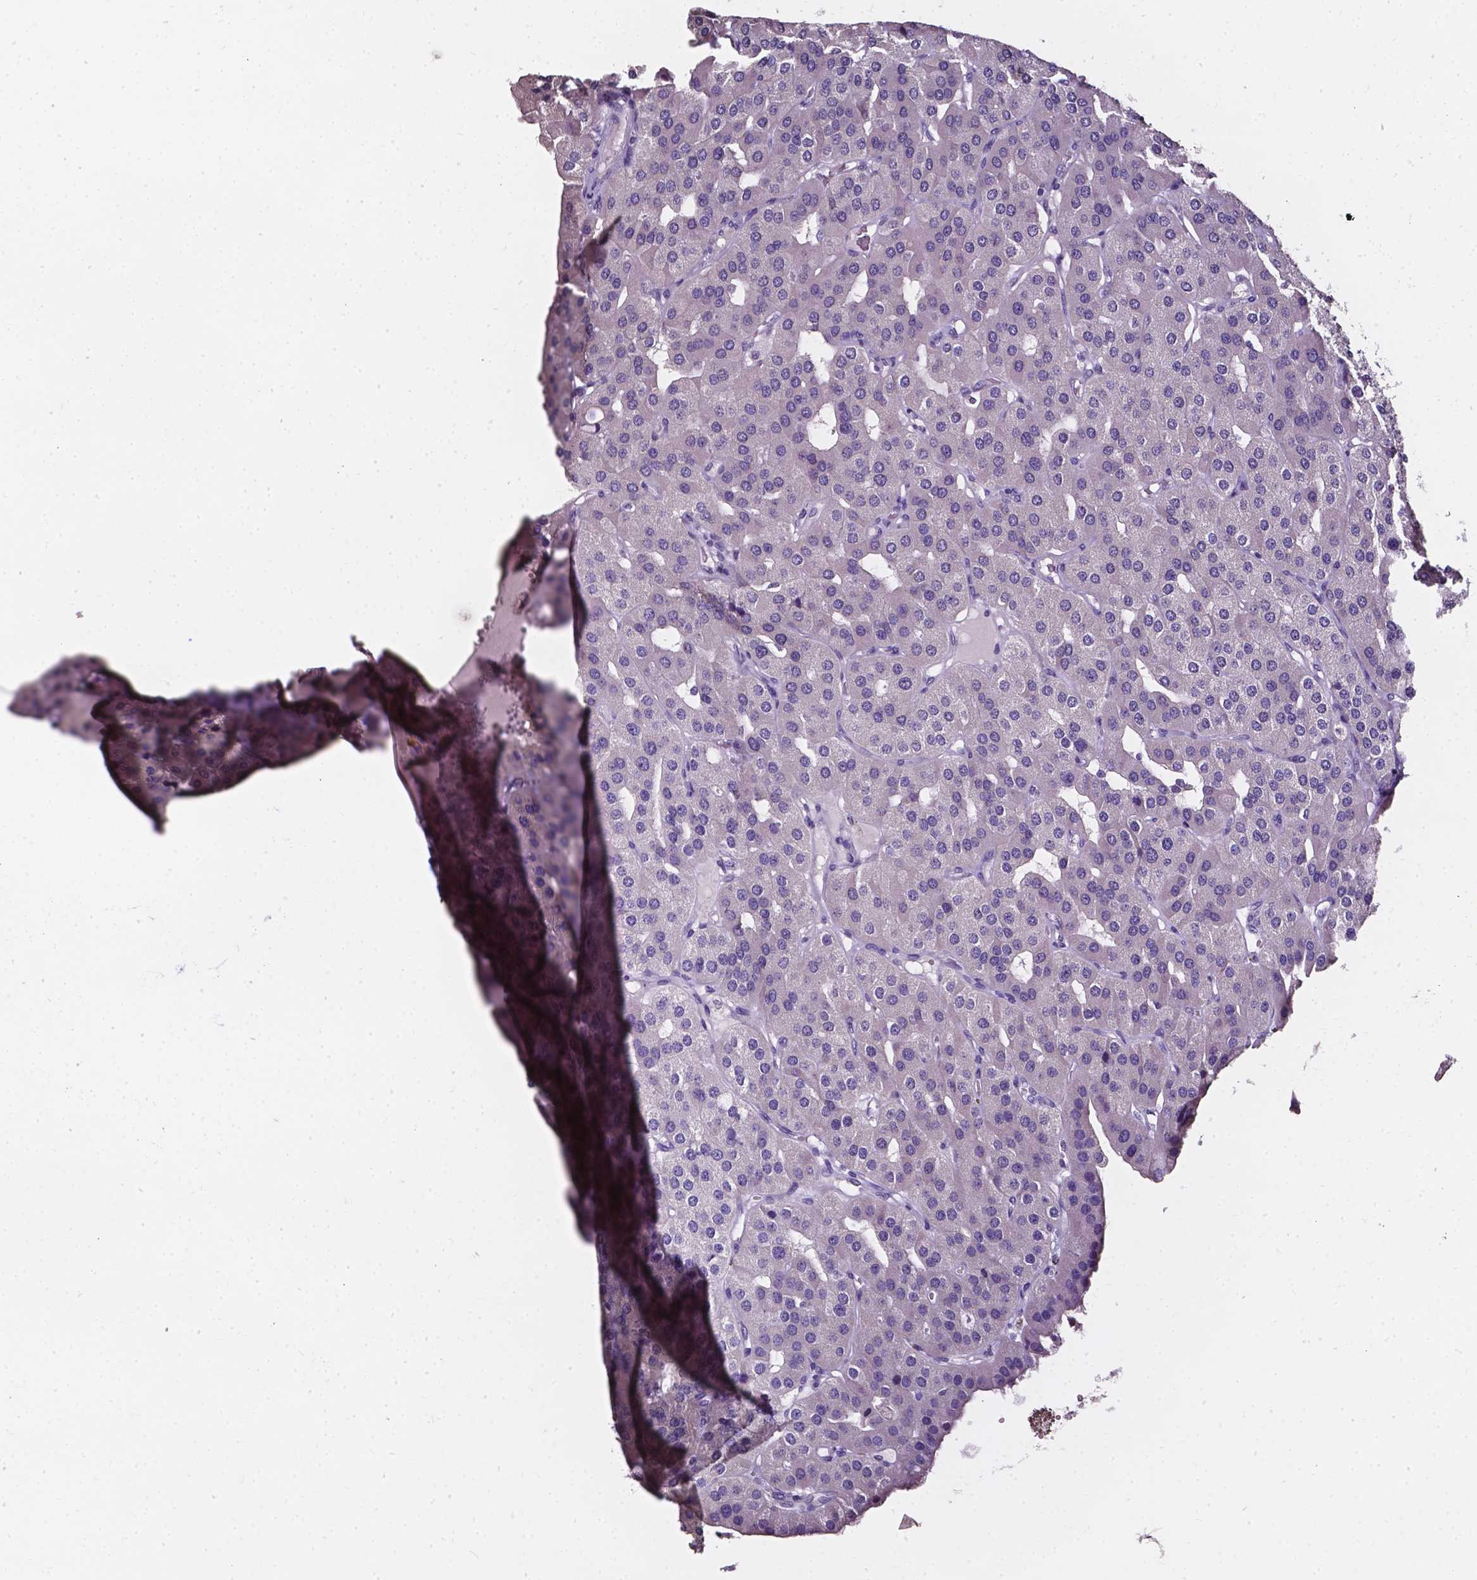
{"staining": {"intensity": "negative", "quantity": "none", "location": "none"}, "tissue": "parathyroid gland", "cell_type": "Glandular cells", "image_type": "normal", "snomed": [{"axis": "morphology", "description": "Normal tissue, NOS"}, {"axis": "morphology", "description": "Adenoma, NOS"}, {"axis": "topography", "description": "Parathyroid gland"}], "caption": "Immunohistochemistry histopathology image of unremarkable parathyroid gland: human parathyroid gland stained with DAB shows no significant protein expression in glandular cells.", "gene": "AKR1B10", "patient": {"sex": "female", "age": 86}}